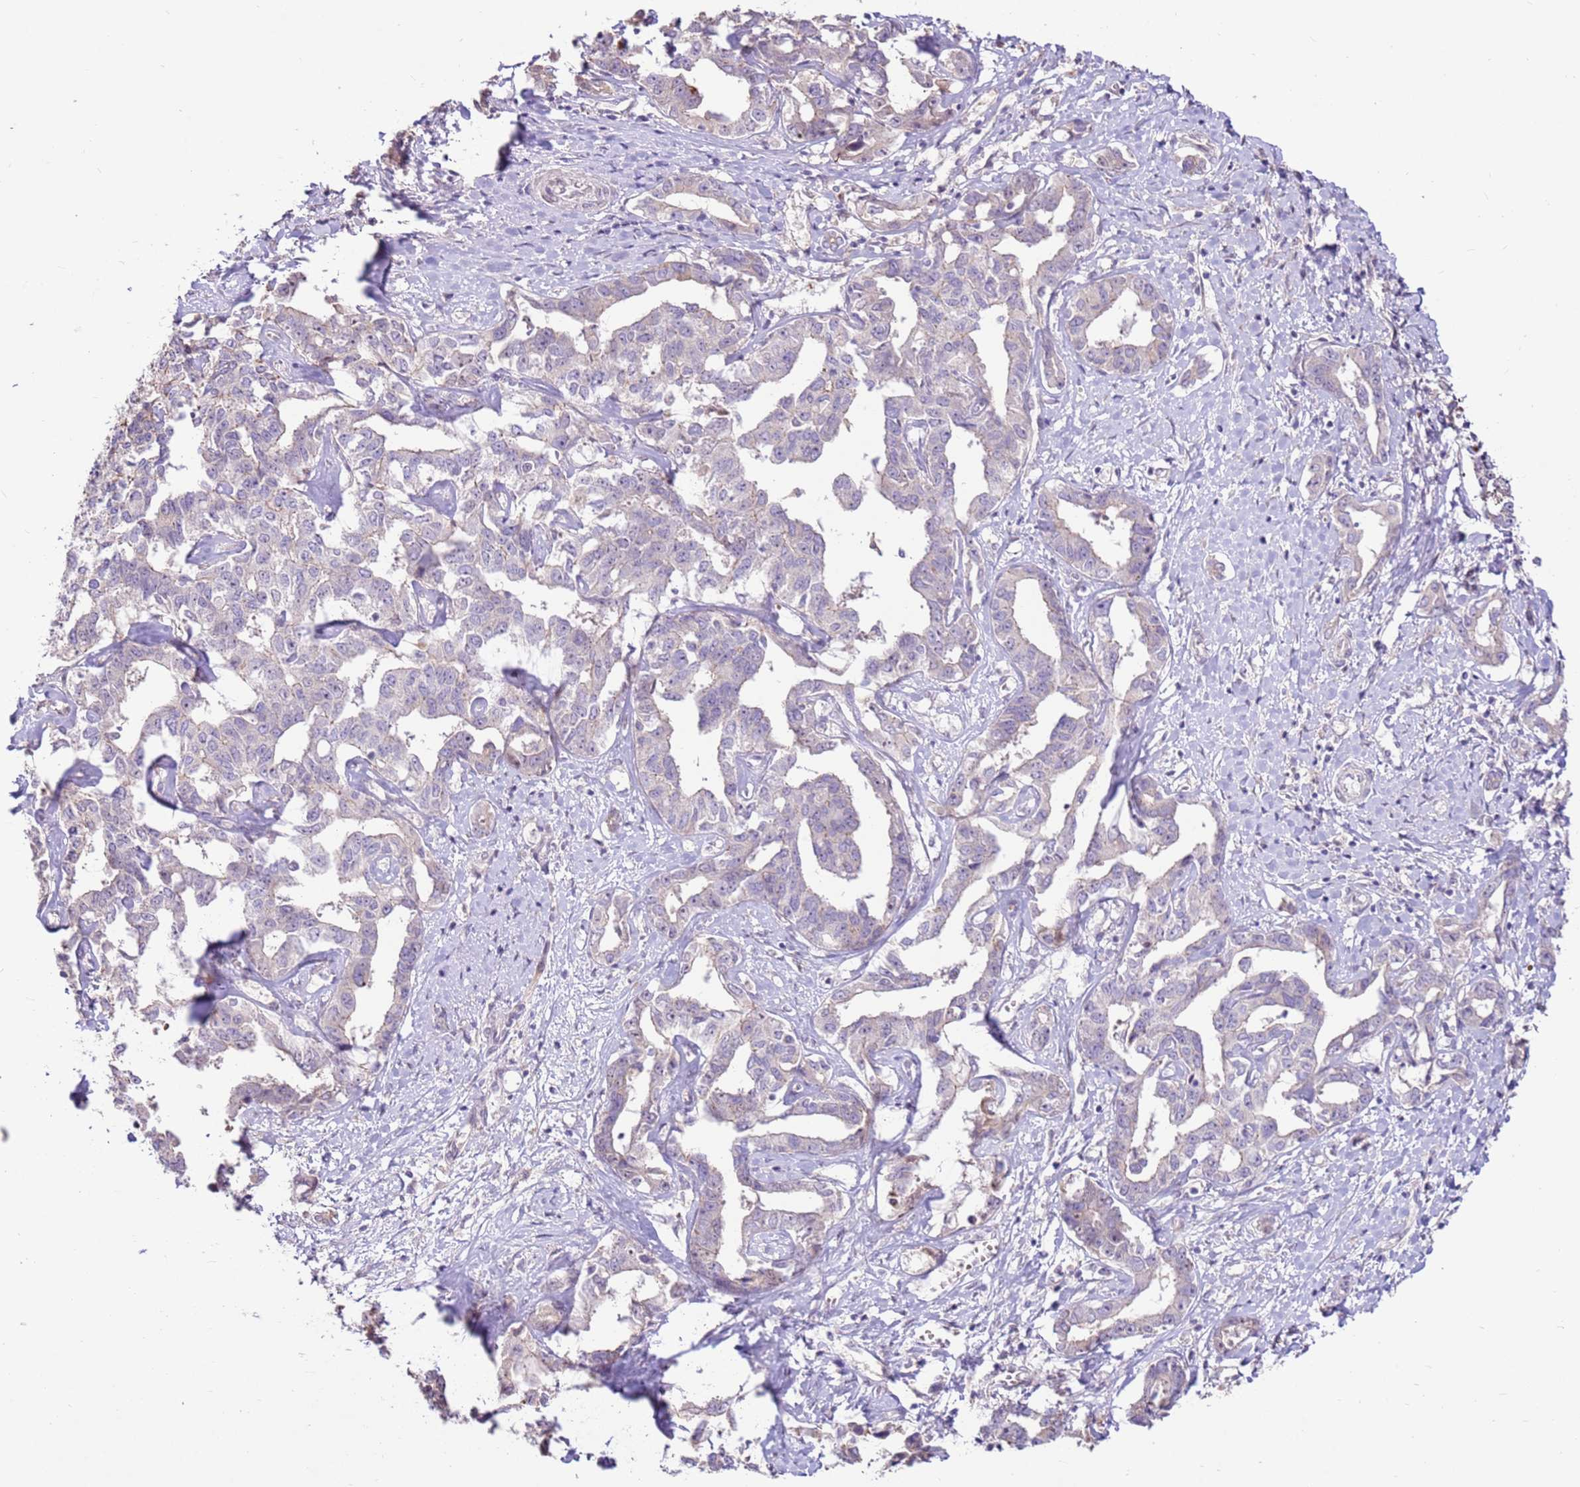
{"staining": {"intensity": "negative", "quantity": "none", "location": "none"}, "tissue": "liver cancer", "cell_type": "Tumor cells", "image_type": "cancer", "snomed": [{"axis": "morphology", "description": "Cholangiocarcinoma"}, {"axis": "topography", "description": "Liver"}], "caption": "Tumor cells show no significant protein expression in liver cancer.", "gene": "LGI4", "patient": {"sex": "male", "age": 59}}